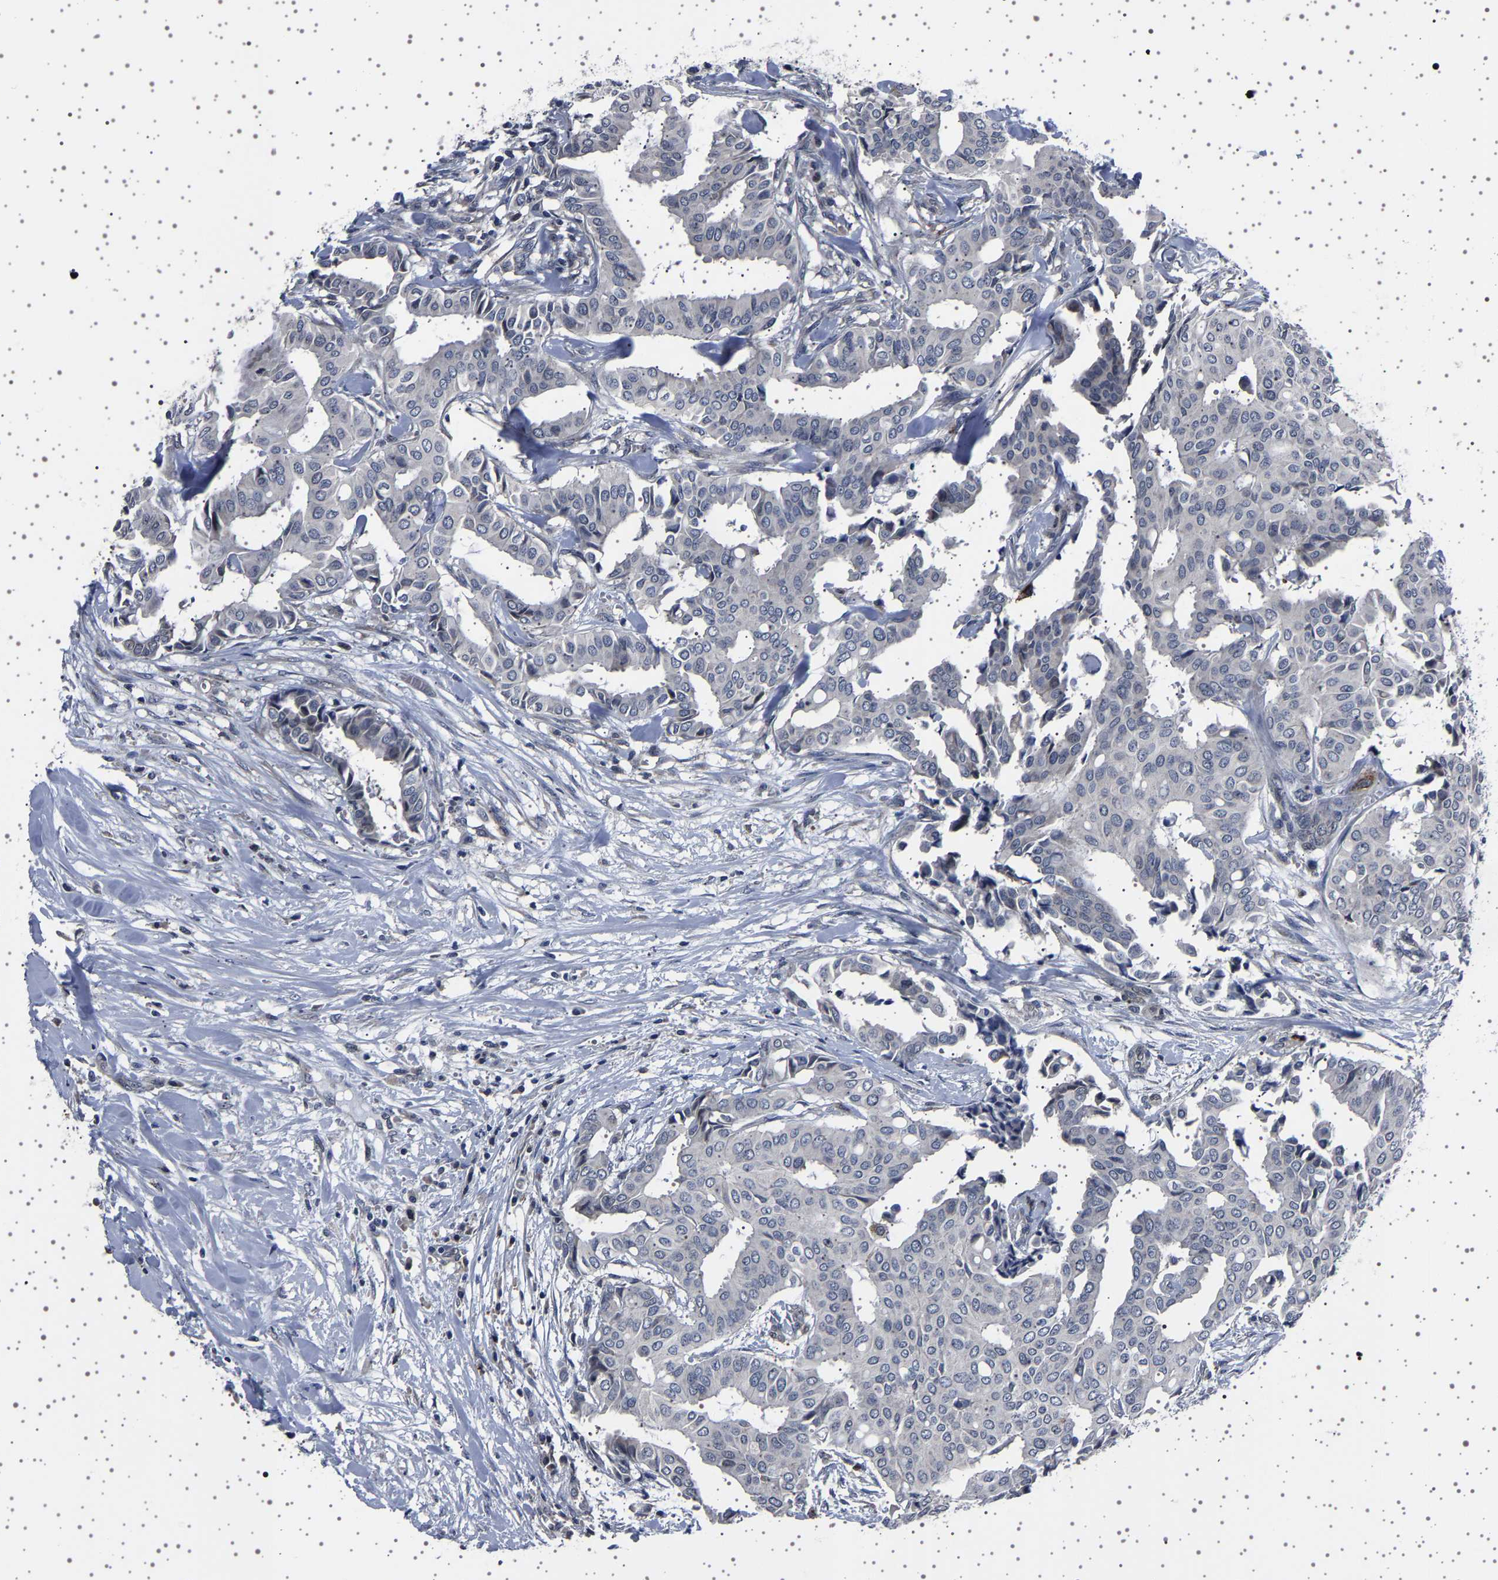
{"staining": {"intensity": "negative", "quantity": "none", "location": "none"}, "tissue": "head and neck cancer", "cell_type": "Tumor cells", "image_type": "cancer", "snomed": [{"axis": "morphology", "description": "Adenocarcinoma, NOS"}, {"axis": "topography", "description": "Salivary gland"}, {"axis": "topography", "description": "Head-Neck"}], "caption": "Protein analysis of head and neck cancer displays no significant expression in tumor cells.", "gene": "IL10RB", "patient": {"sex": "female", "age": 59}}